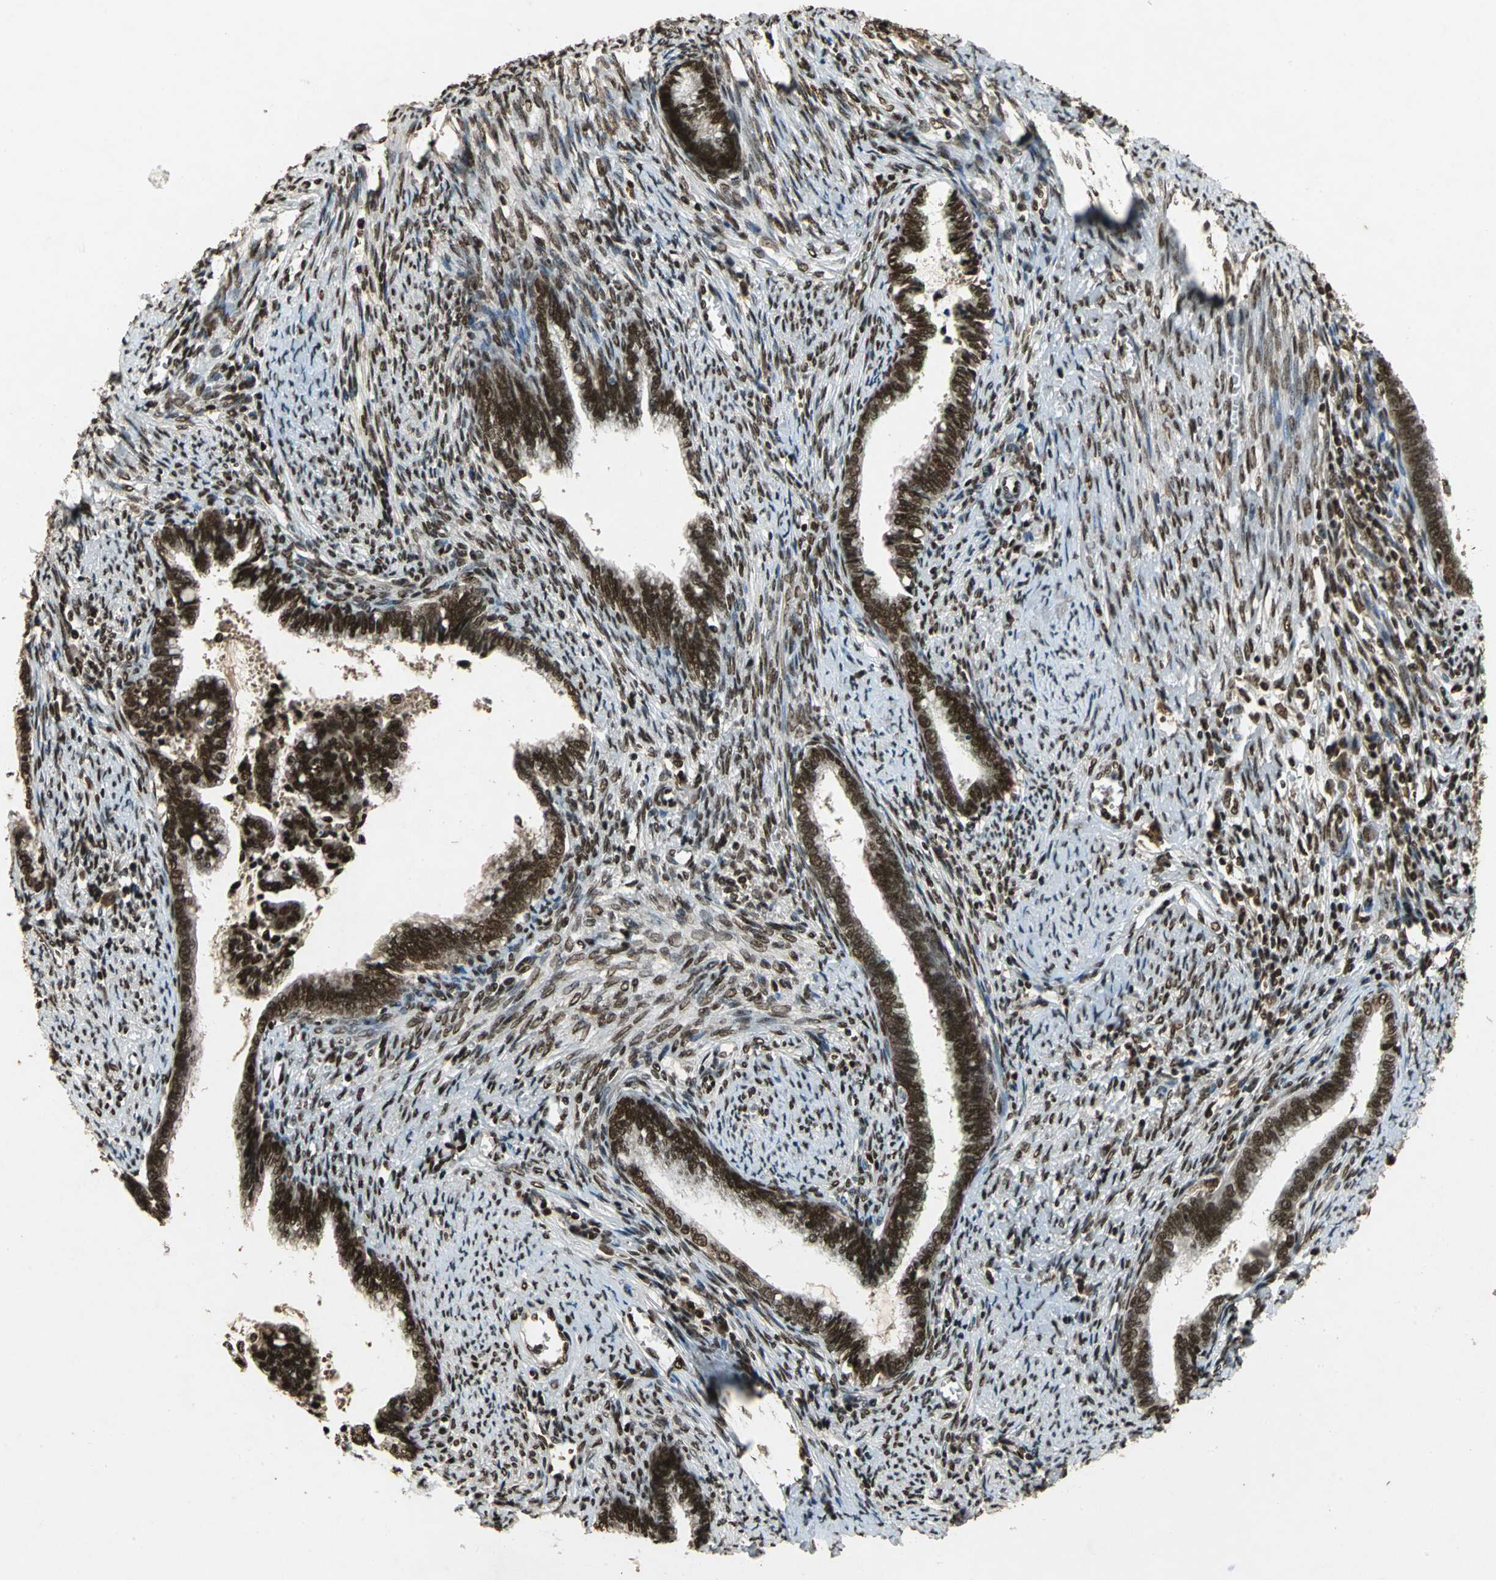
{"staining": {"intensity": "strong", "quantity": ">75%", "location": "nuclear"}, "tissue": "cervical cancer", "cell_type": "Tumor cells", "image_type": "cancer", "snomed": [{"axis": "morphology", "description": "Adenocarcinoma, NOS"}, {"axis": "topography", "description": "Cervix"}], "caption": "This photomicrograph reveals adenocarcinoma (cervical) stained with immunohistochemistry (IHC) to label a protein in brown. The nuclear of tumor cells show strong positivity for the protein. Nuclei are counter-stained blue.", "gene": "MTA2", "patient": {"sex": "female", "age": 44}}